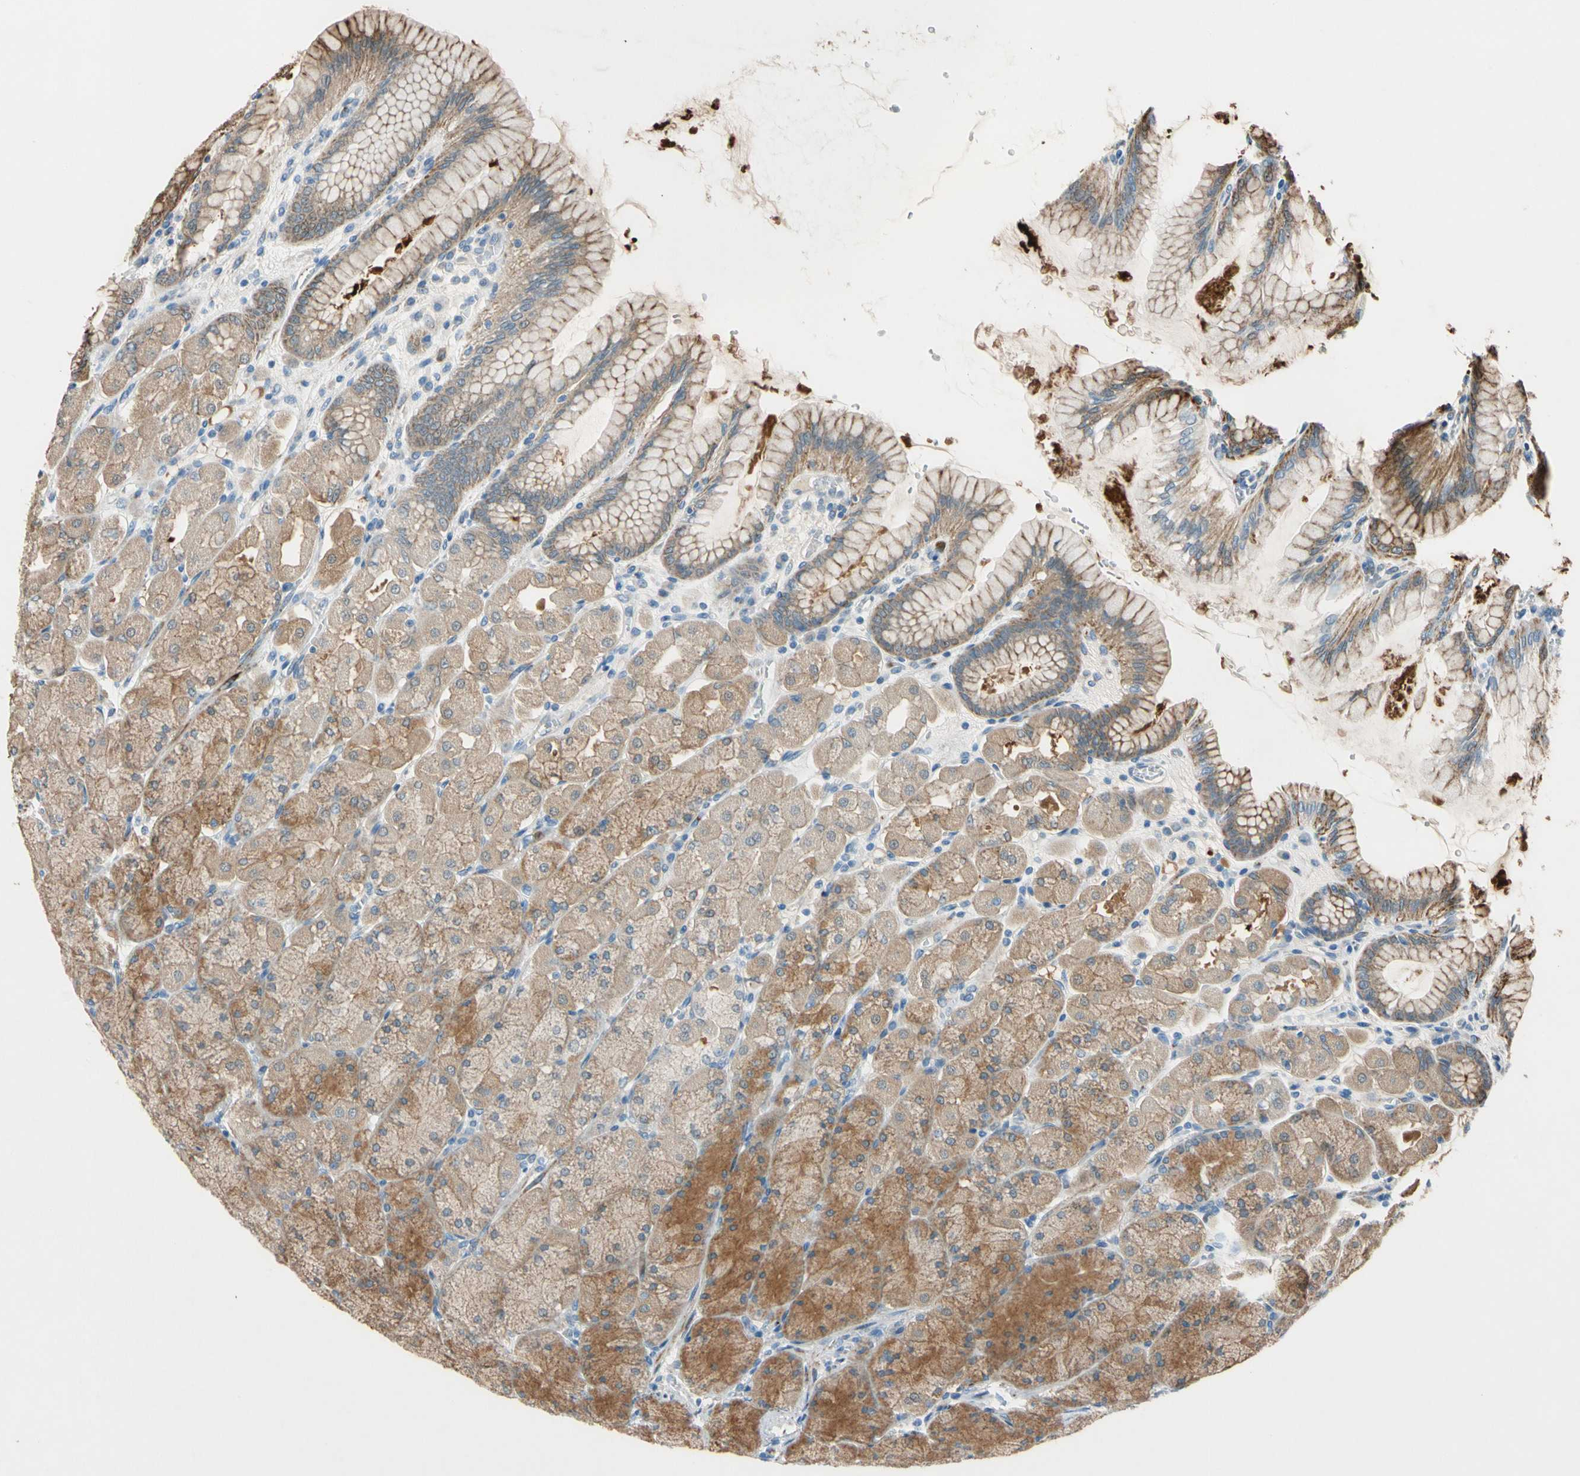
{"staining": {"intensity": "moderate", "quantity": ">75%", "location": "cytoplasmic/membranous"}, "tissue": "stomach", "cell_type": "Glandular cells", "image_type": "normal", "snomed": [{"axis": "morphology", "description": "Normal tissue, NOS"}, {"axis": "topography", "description": "Stomach, upper"}], "caption": "A medium amount of moderate cytoplasmic/membranous positivity is appreciated in about >75% of glandular cells in benign stomach. (Brightfield microscopy of DAB IHC at high magnification).", "gene": "LY6G6F", "patient": {"sex": "female", "age": 56}}